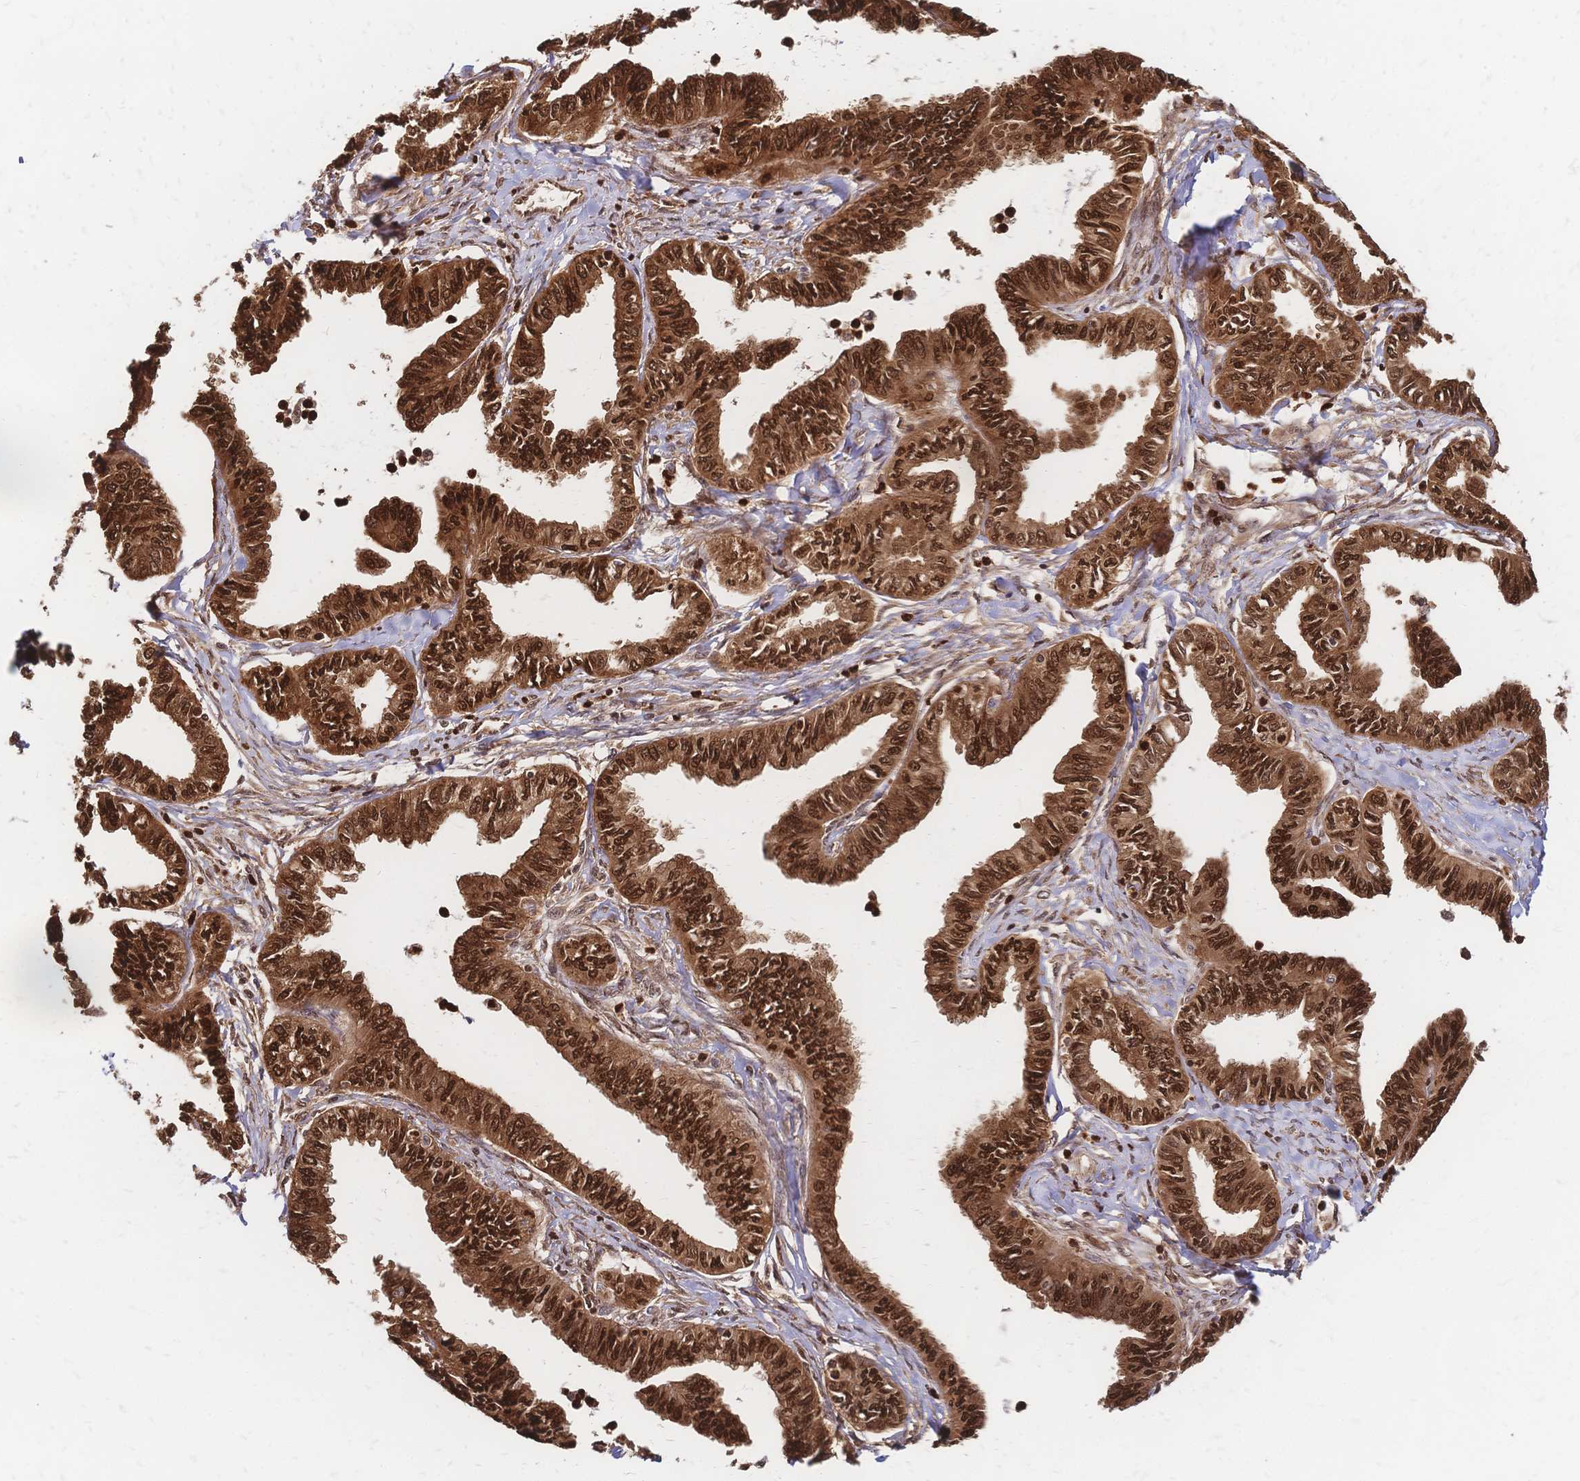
{"staining": {"intensity": "strong", "quantity": ">75%", "location": "cytoplasmic/membranous,nuclear"}, "tissue": "ovarian cancer", "cell_type": "Tumor cells", "image_type": "cancer", "snomed": [{"axis": "morphology", "description": "Carcinoma, endometroid"}, {"axis": "topography", "description": "Ovary"}], "caption": "Strong cytoplasmic/membranous and nuclear expression is present in about >75% of tumor cells in ovarian cancer.", "gene": "HDGF", "patient": {"sex": "female", "age": 70}}